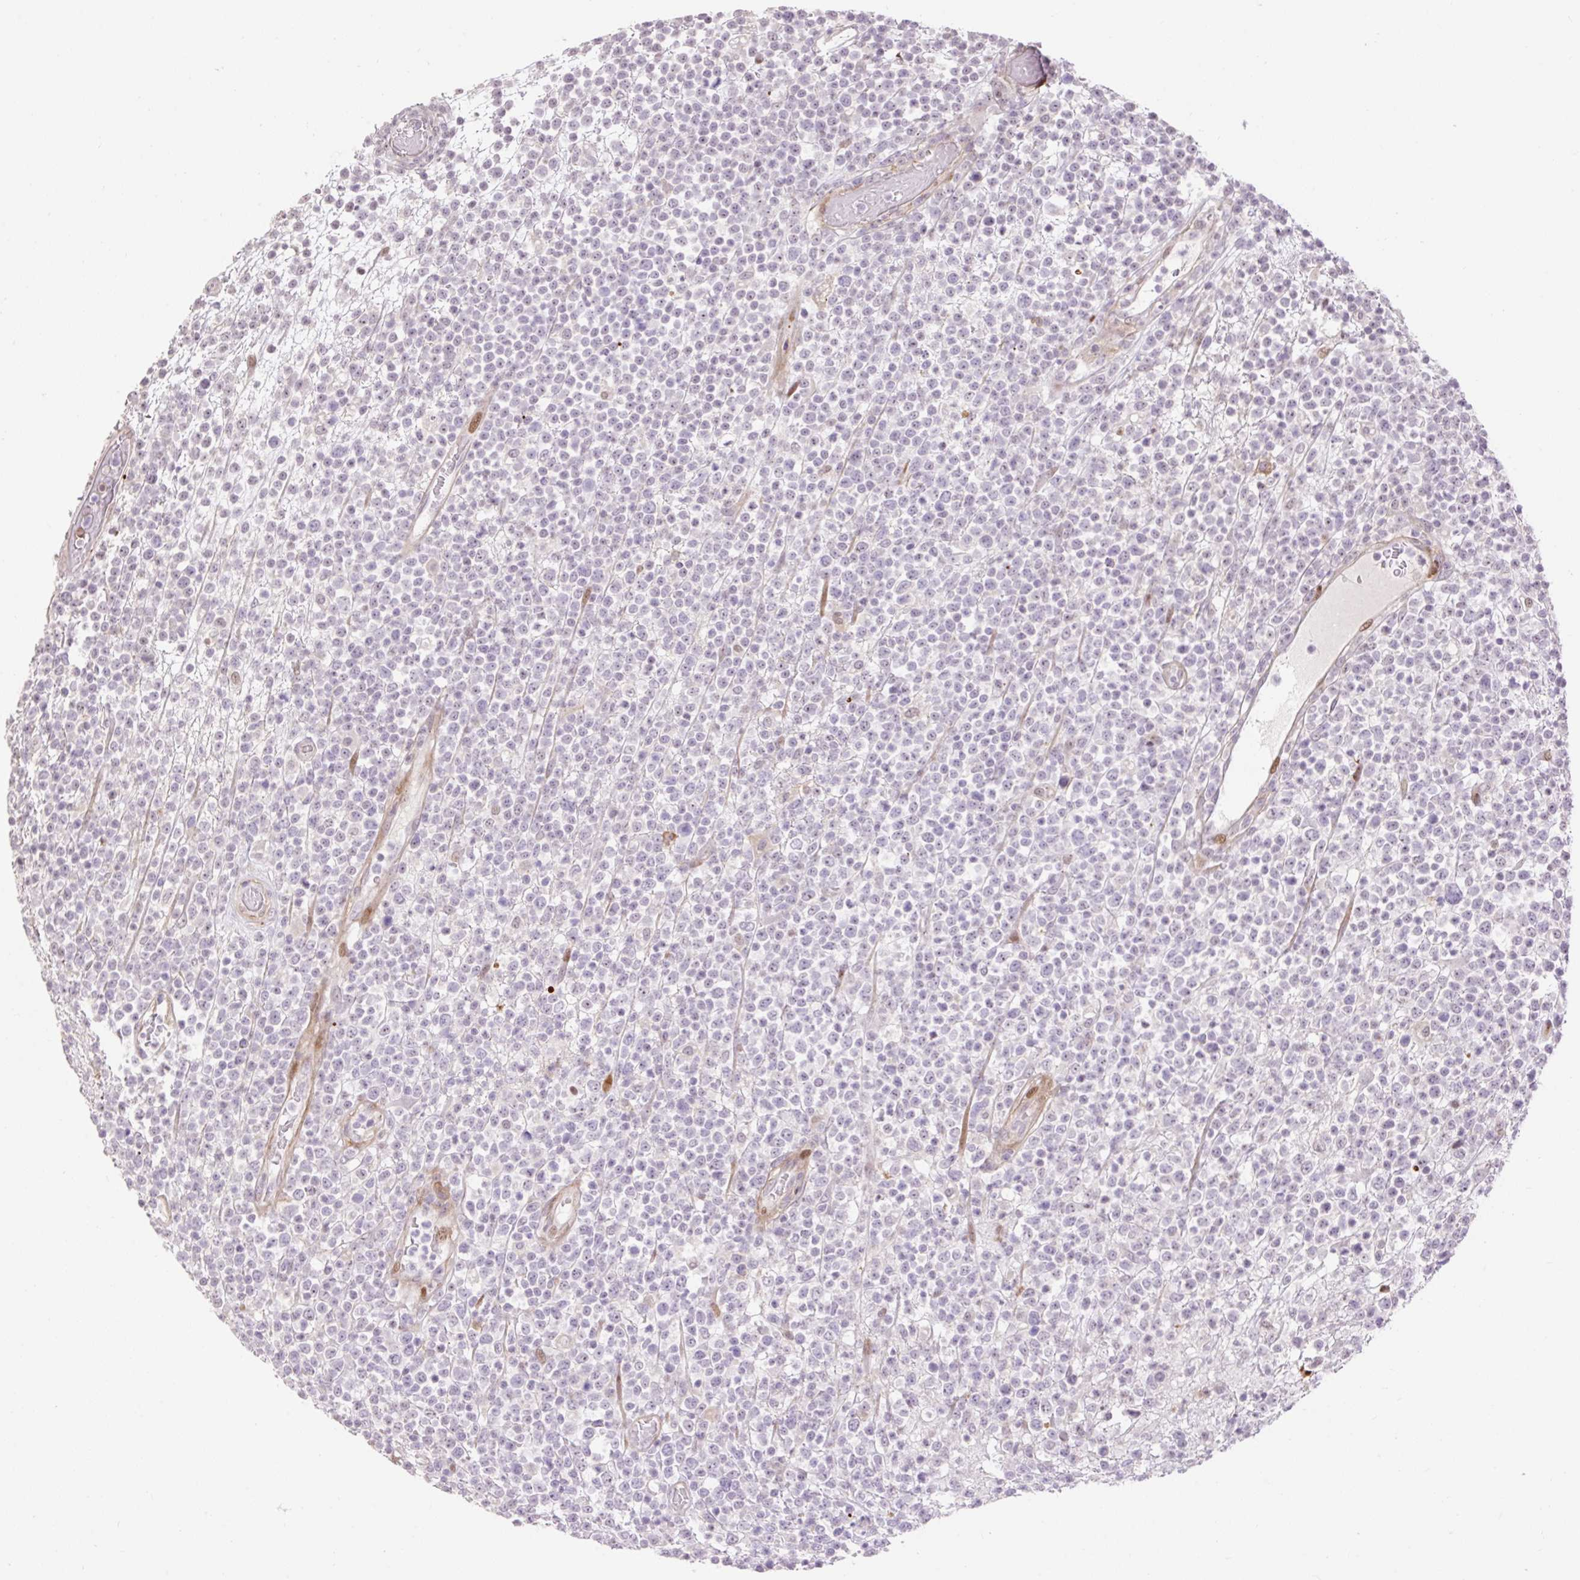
{"staining": {"intensity": "negative", "quantity": "none", "location": "none"}, "tissue": "lymphoma", "cell_type": "Tumor cells", "image_type": "cancer", "snomed": [{"axis": "morphology", "description": "Malignant lymphoma, non-Hodgkin's type, High grade"}, {"axis": "topography", "description": "Colon"}], "caption": "High power microscopy image of an immunohistochemistry photomicrograph of malignant lymphoma, non-Hodgkin's type (high-grade), revealing no significant expression in tumor cells.", "gene": "RIPPLY3", "patient": {"sex": "female", "age": 53}}